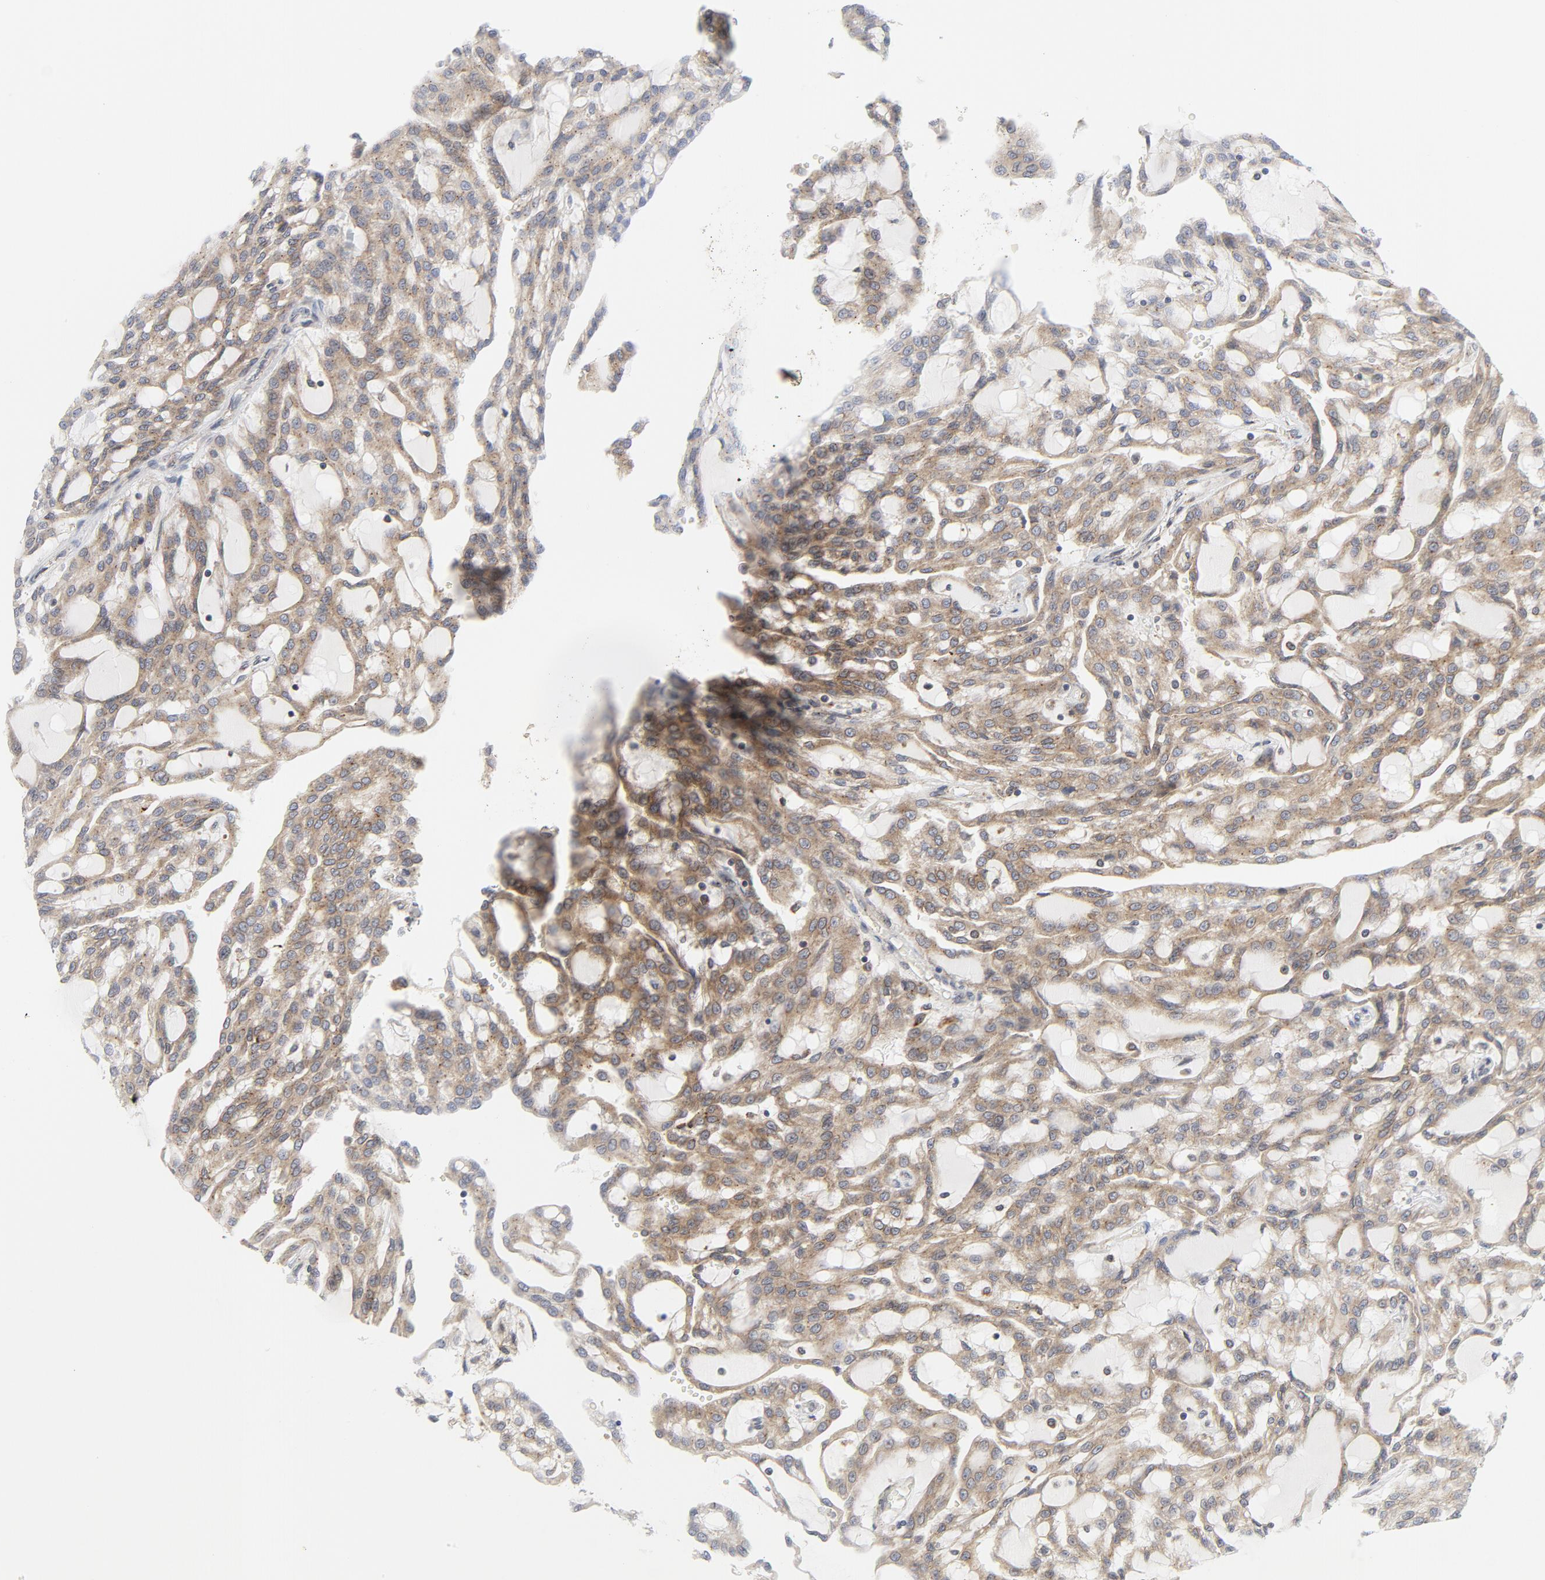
{"staining": {"intensity": "weak", "quantity": ">75%", "location": "cytoplasmic/membranous"}, "tissue": "renal cancer", "cell_type": "Tumor cells", "image_type": "cancer", "snomed": [{"axis": "morphology", "description": "Adenocarcinoma, NOS"}, {"axis": "topography", "description": "Kidney"}], "caption": "This histopathology image exhibits IHC staining of renal cancer (adenocarcinoma), with low weak cytoplasmic/membranous staining in approximately >75% of tumor cells.", "gene": "LRP6", "patient": {"sex": "male", "age": 63}}